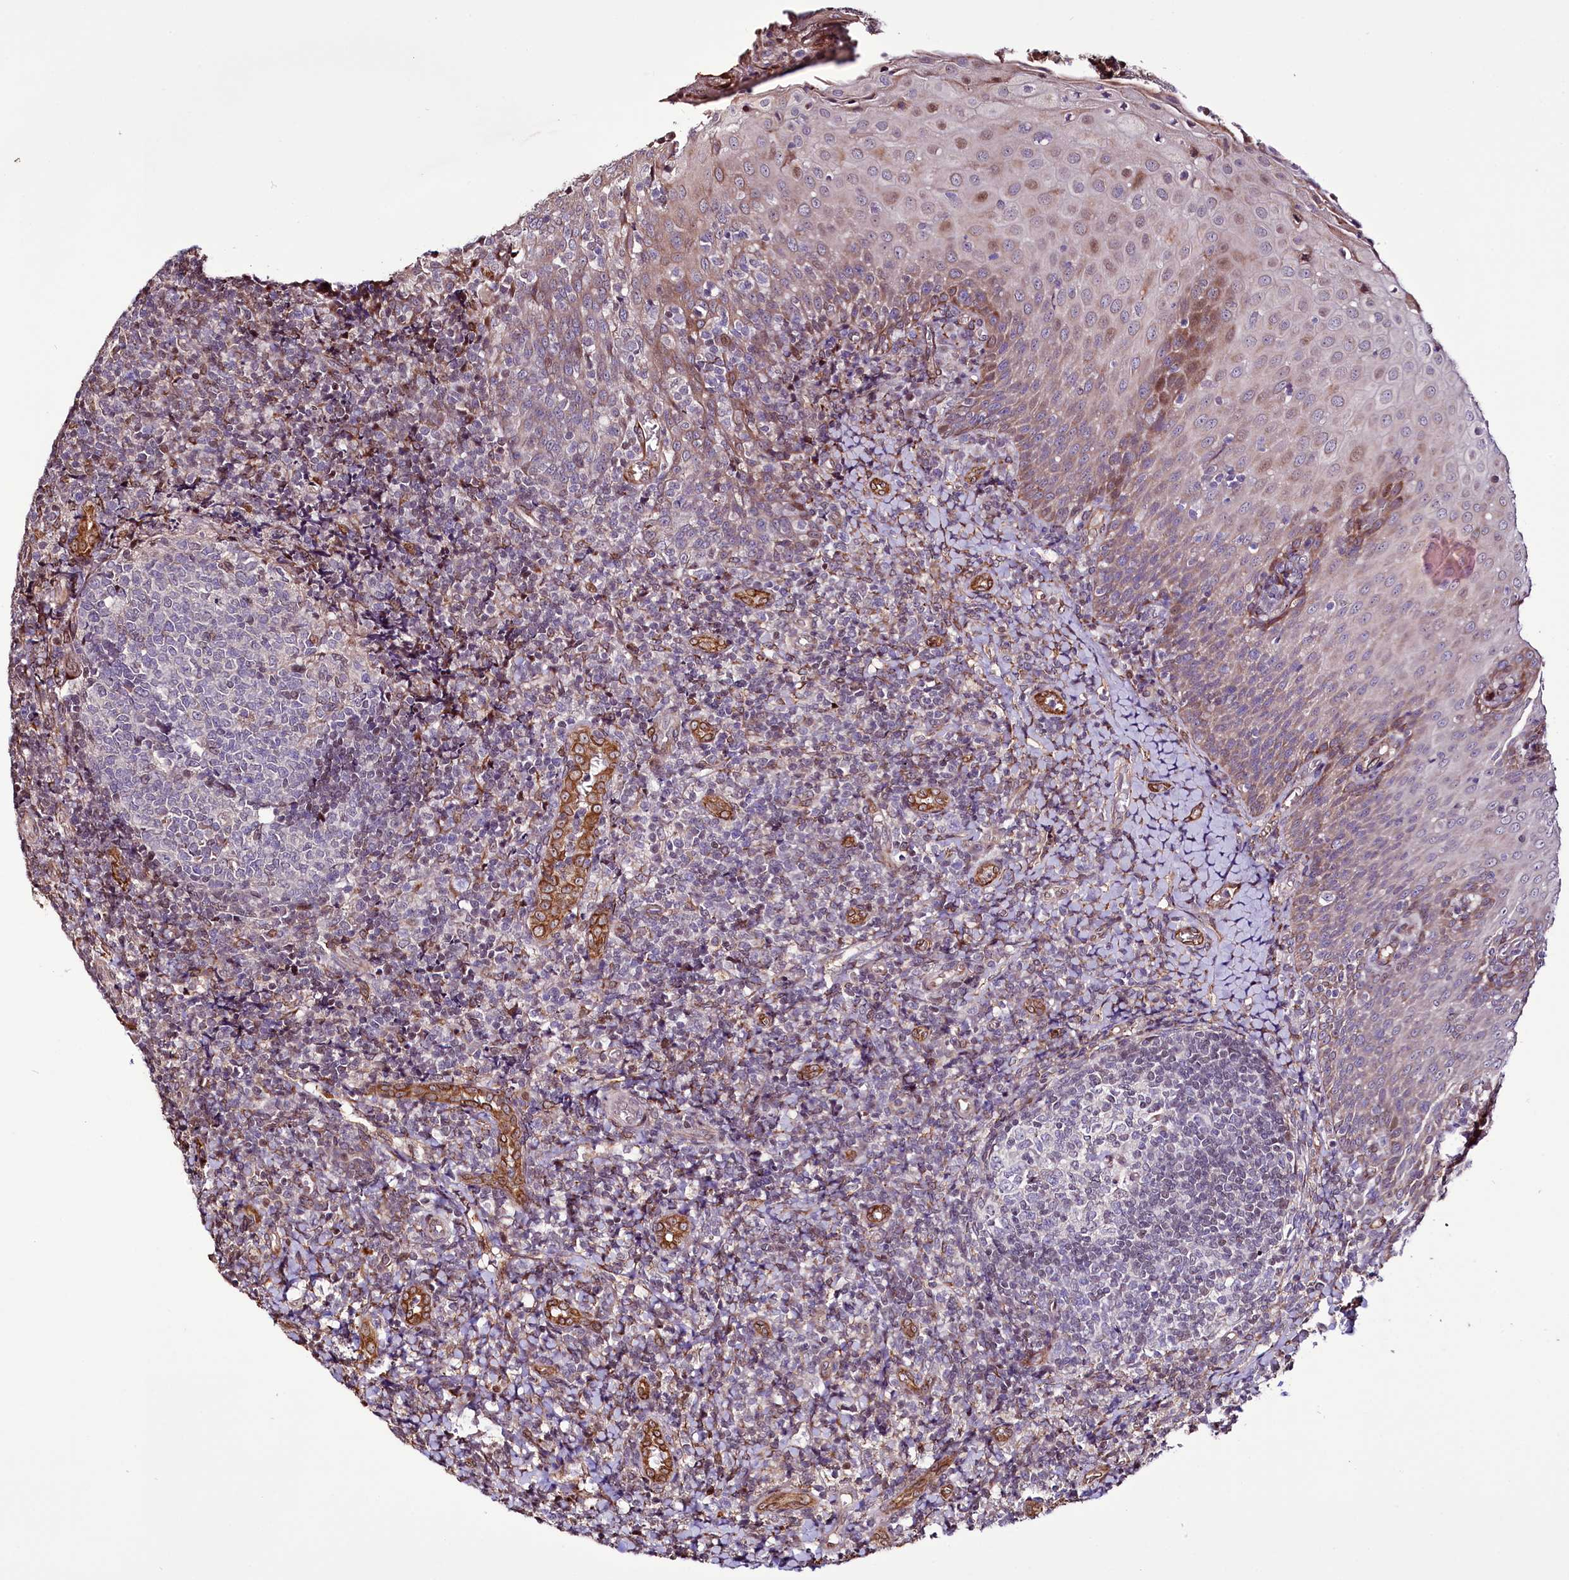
{"staining": {"intensity": "negative", "quantity": "none", "location": "none"}, "tissue": "tonsil", "cell_type": "Germinal center cells", "image_type": "normal", "snomed": [{"axis": "morphology", "description": "Normal tissue, NOS"}, {"axis": "topography", "description": "Tonsil"}], "caption": "High magnification brightfield microscopy of normal tonsil stained with DAB (brown) and counterstained with hematoxylin (blue): germinal center cells show no significant positivity. (DAB immunohistochemistry (IHC), high magnification).", "gene": "CUTC", "patient": {"sex": "female", "age": 19}}